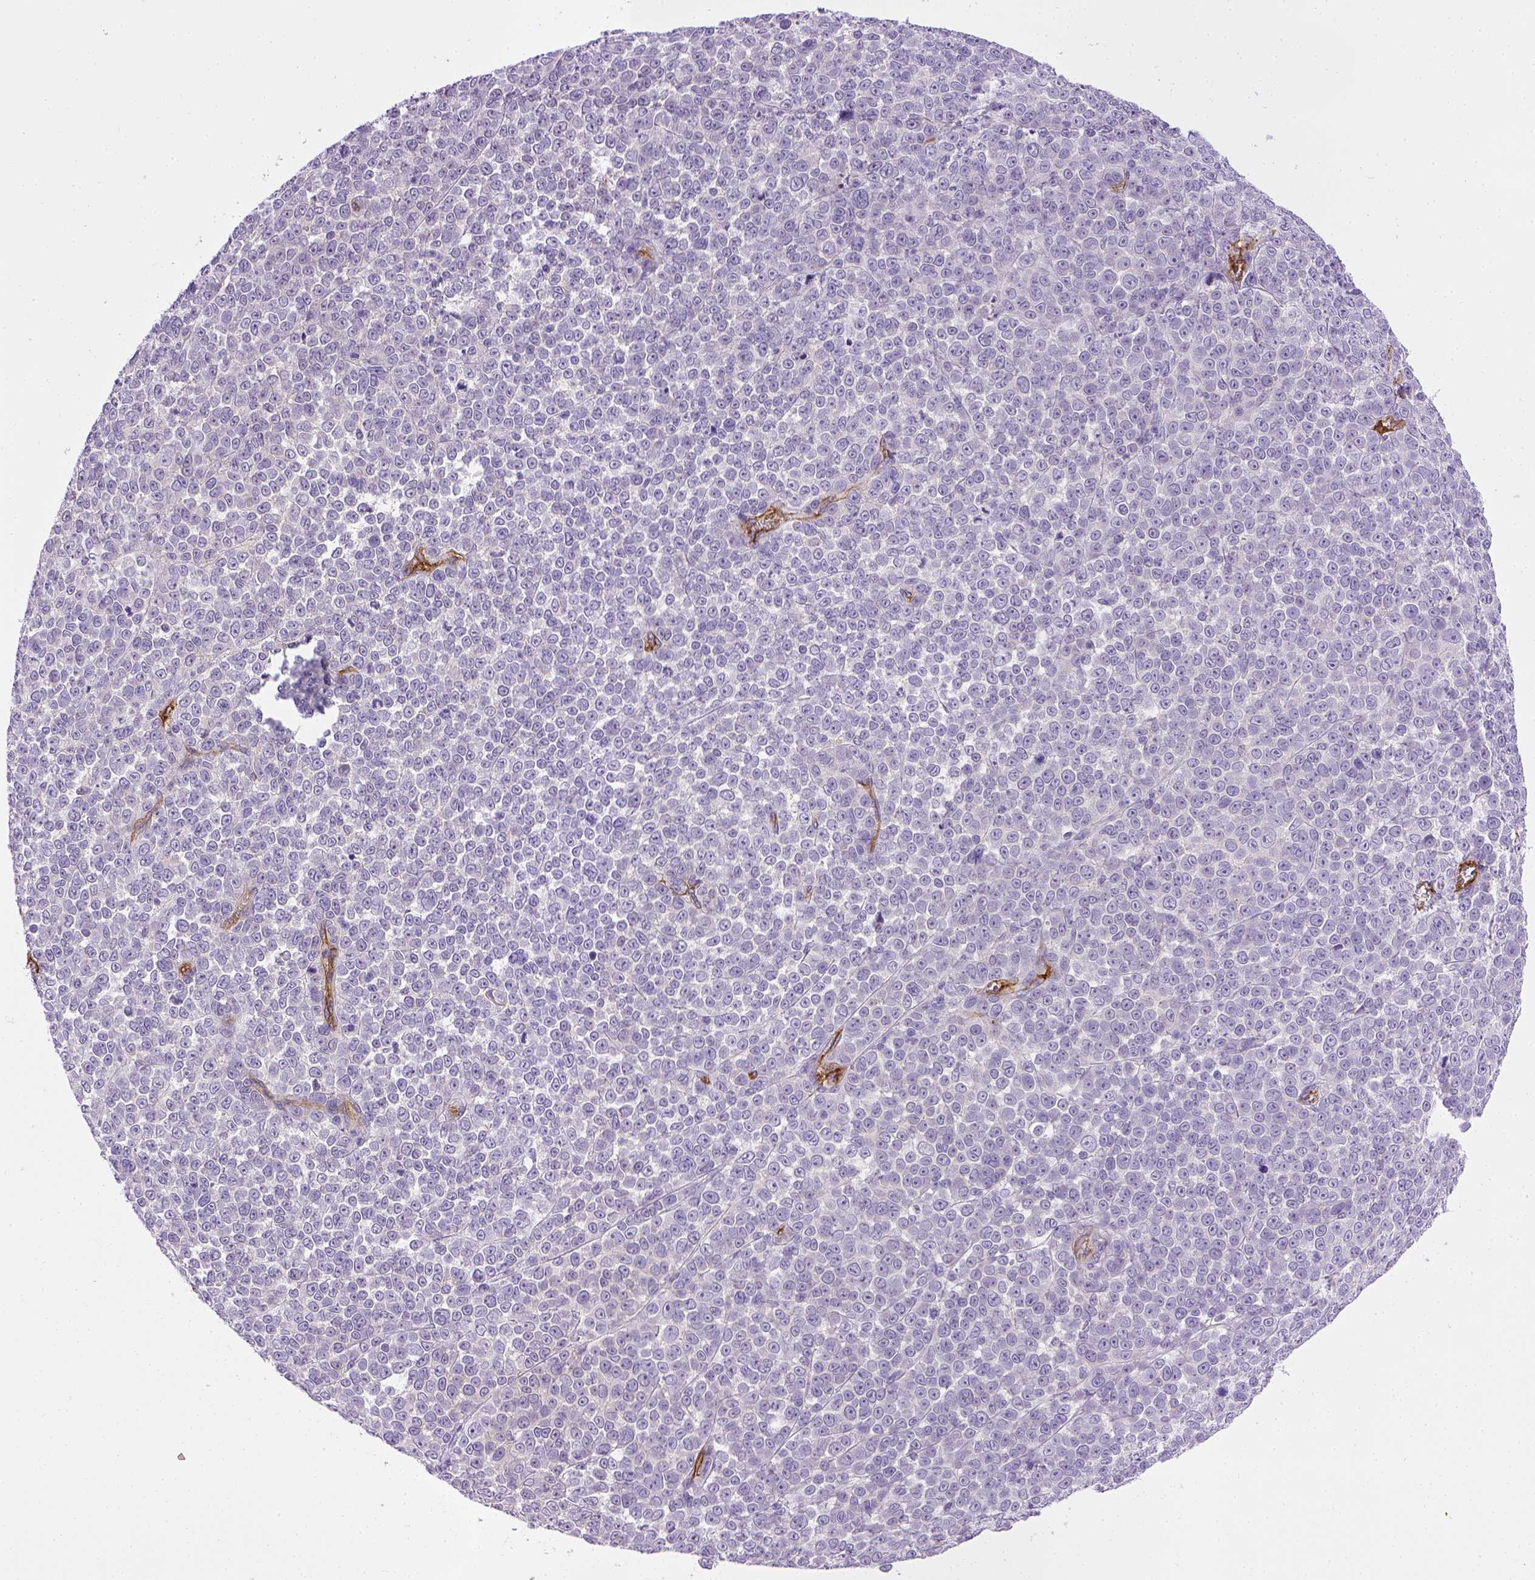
{"staining": {"intensity": "negative", "quantity": "none", "location": "none"}, "tissue": "melanoma", "cell_type": "Tumor cells", "image_type": "cancer", "snomed": [{"axis": "morphology", "description": "Malignant melanoma, NOS"}, {"axis": "topography", "description": "Skin"}], "caption": "Tumor cells are negative for protein expression in human melanoma. The staining is performed using DAB (3,3'-diaminobenzidine) brown chromogen with nuclei counter-stained in using hematoxylin.", "gene": "ENG", "patient": {"sex": "female", "age": 95}}